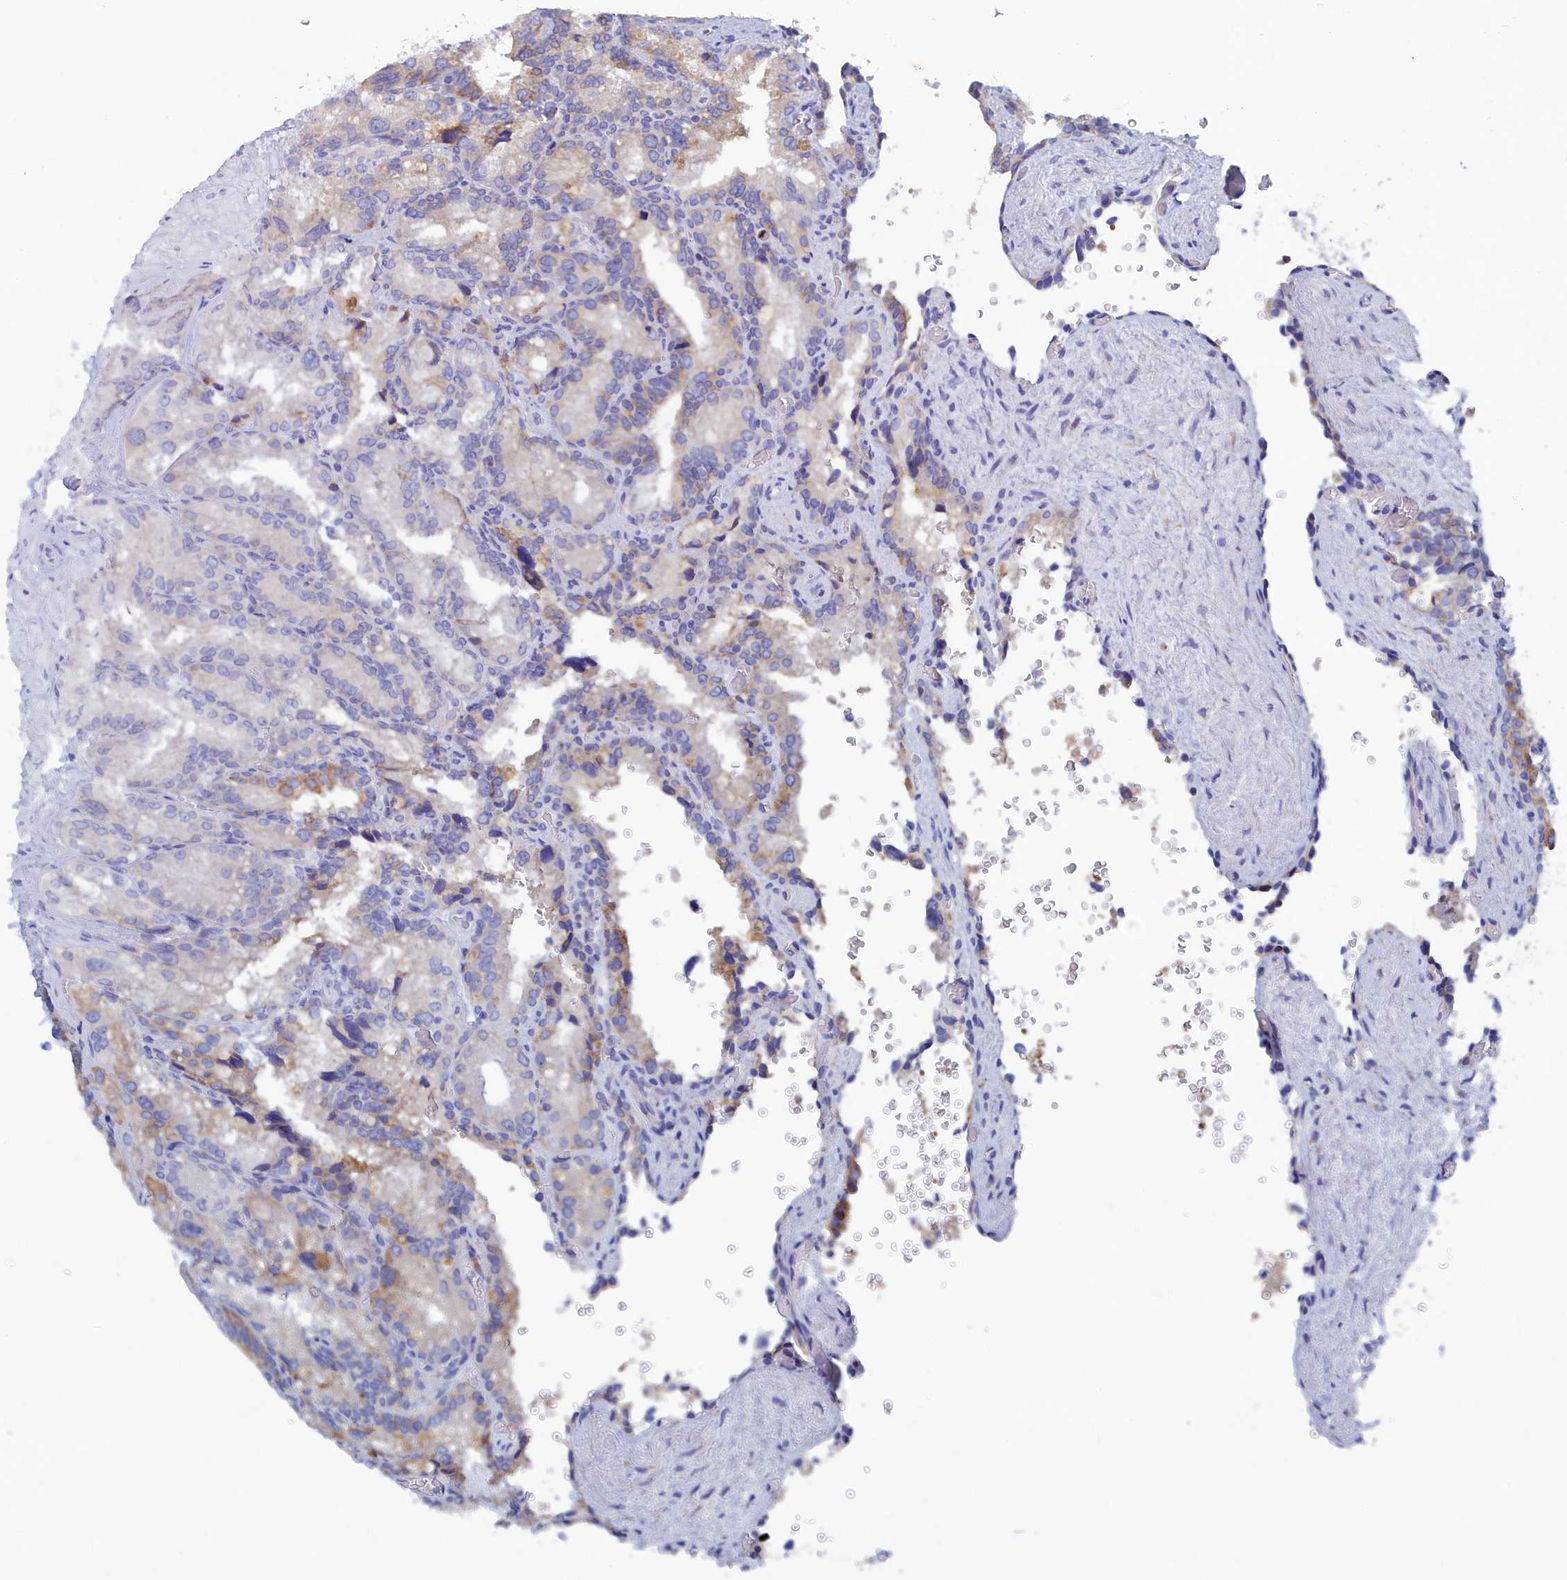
{"staining": {"intensity": "moderate", "quantity": "25%-75%", "location": "cytoplasmic/membranous"}, "tissue": "seminal vesicle", "cell_type": "Glandular cells", "image_type": "normal", "snomed": [{"axis": "morphology", "description": "Normal tissue, NOS"}, {"axis": "topography", "description": "Seminal veicle"}], "caption": "Human seminal vesicle stained with a brown dye exhibits moderate cytoplasmic/membranous positive staining in approximately 25%-75% of glandular cells.", "gene": "WDR35", "patient": {"sex": "male", "age": 62}}